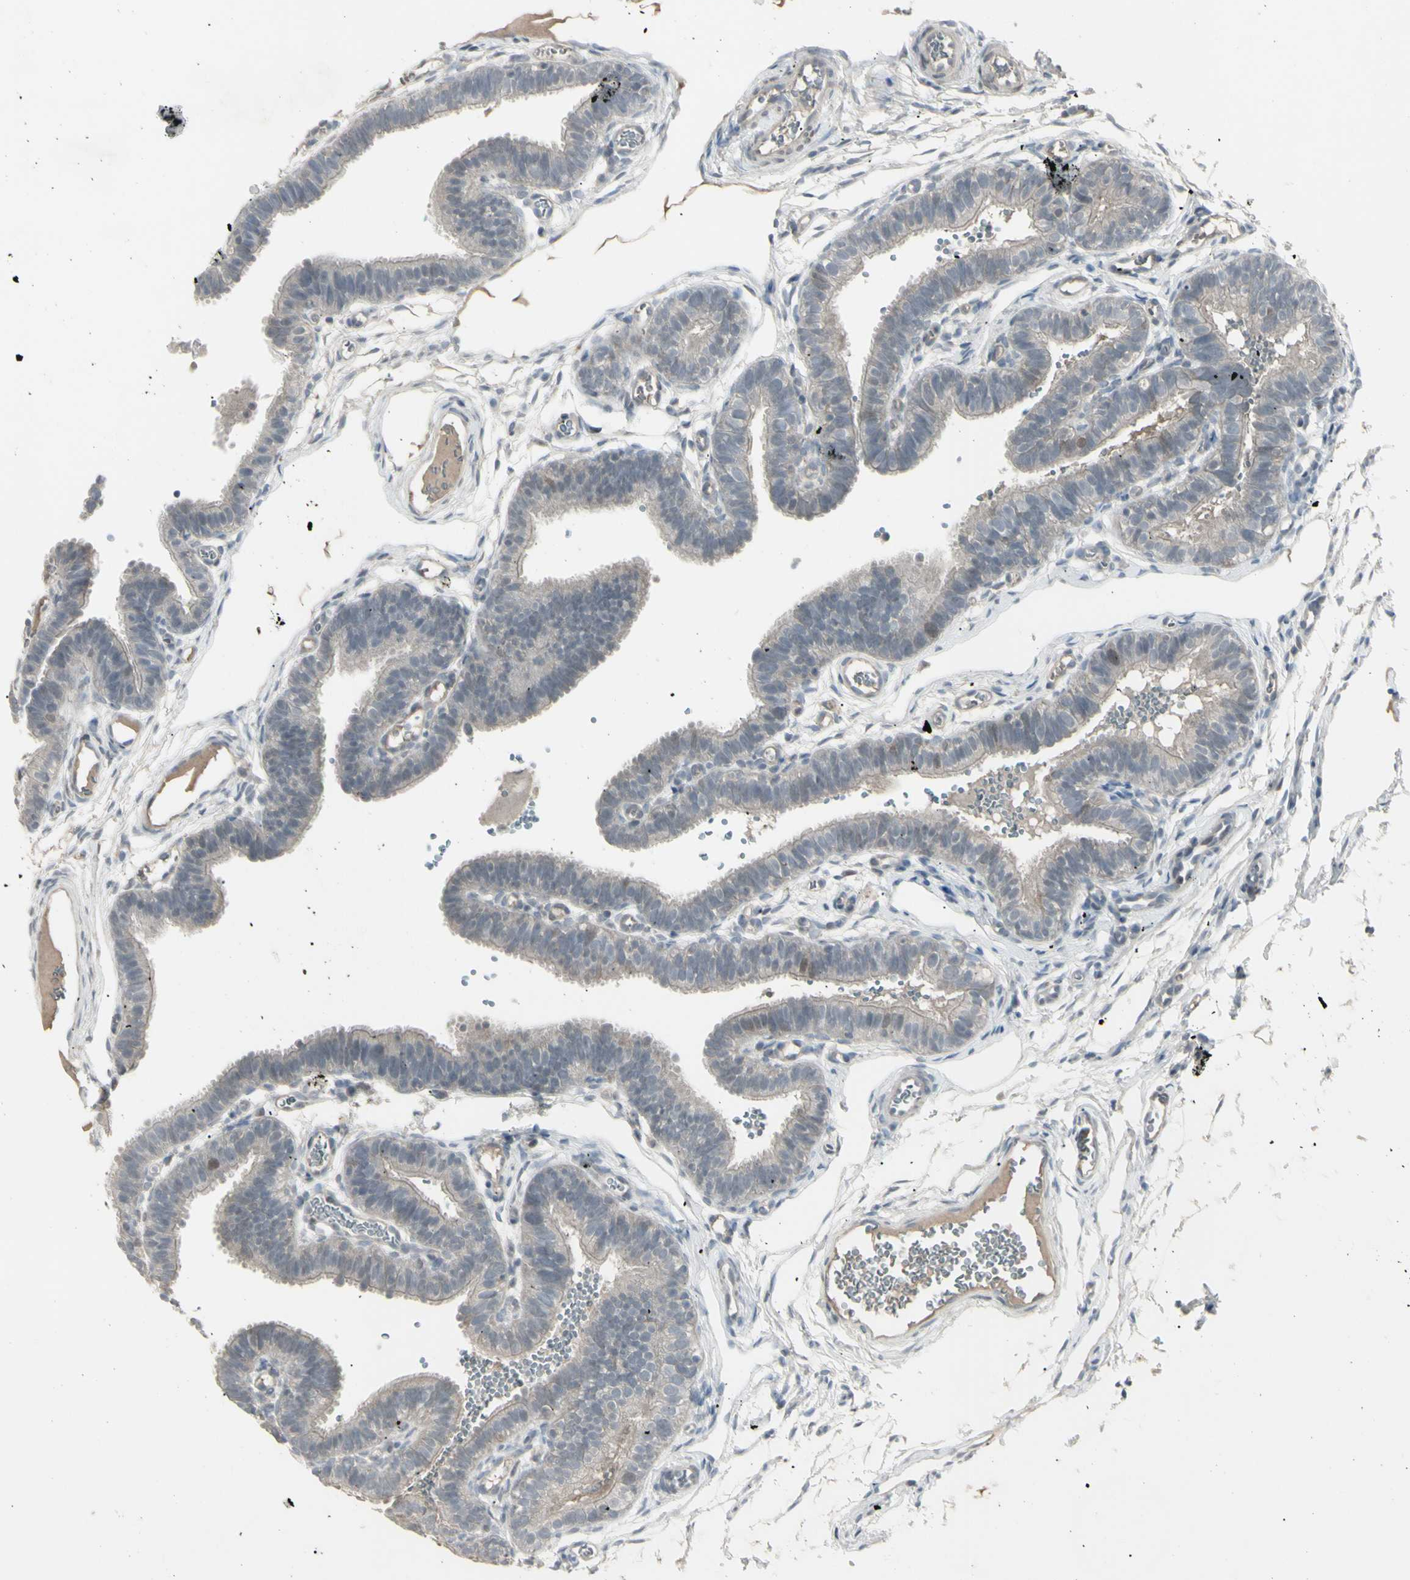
{"staining": {"intensity": "weak", "quantity": "<25%", "location": "nuclear"}, "tissue": "fallopian tube", "cell_type": "Glandular cells", "image_type": "normal", "snomed": [{"axis": "morphology", "description": "Normal tissue, NOS"}, {"axis": "topography", "description": "Fallopian tube"}, {"axis": "topography", "description": "Placenta"}], "caption": "An immunohistochemistry (IHC) image of unremarkable fallopian tube is shown. There is no staining in glandular cells of fallopian tube. (IHC, brightfield microscopy, high magnification).", "gene": "PIAS4", "patient": {"sex": "female", "age": 34}}